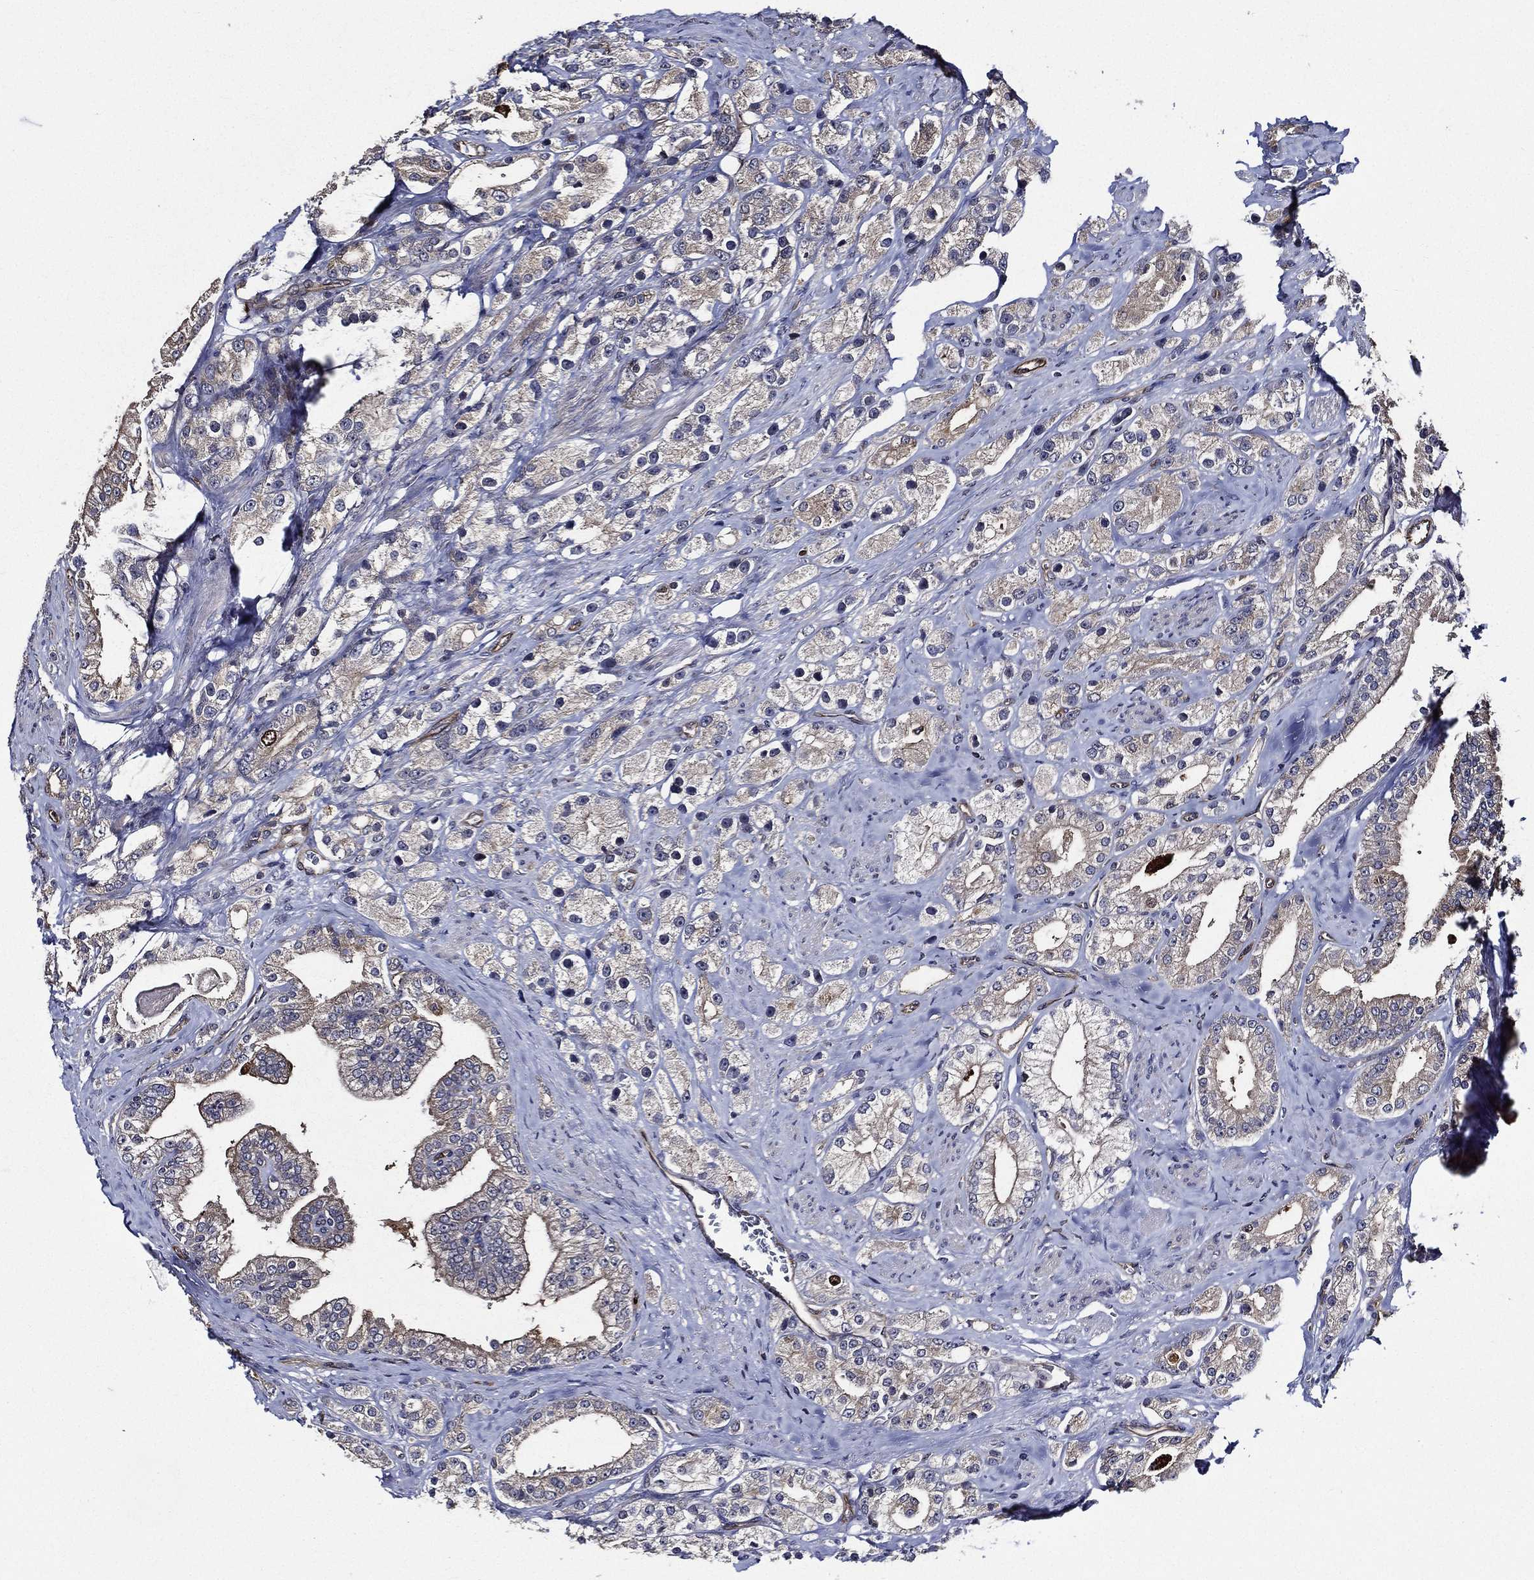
{"staining": {"intensity": "moderate", "quantity": "<25%", "location": "cytoplasmic/membranous"}, "tissue": "prostate cancer", "cell_type": "Tumor cells", "image_type": "cancer", "snomed": [{"axis": "morphology", "description": "Adenocarcinoma, NOS"}, {"axis": "topography", "description": "Prostate and seminal vesicle, NOS"}, {"axis": "topography", "description": "Prostate"}], "caption": "Brown immunohistochemical staining in prostate cancer (adenocarcinoma) displays moderate cytoplasmic/membranous positivity in approximately <25% of tumor cells. The staining is performed using DAB (3,3'-diaminobenzidine) brown chromogen to label protein expression. The nuclei are counter-stained blue using hematoxylin.", "gene": "KIF20B", "patient": {"sex": "male", "age": 67}}